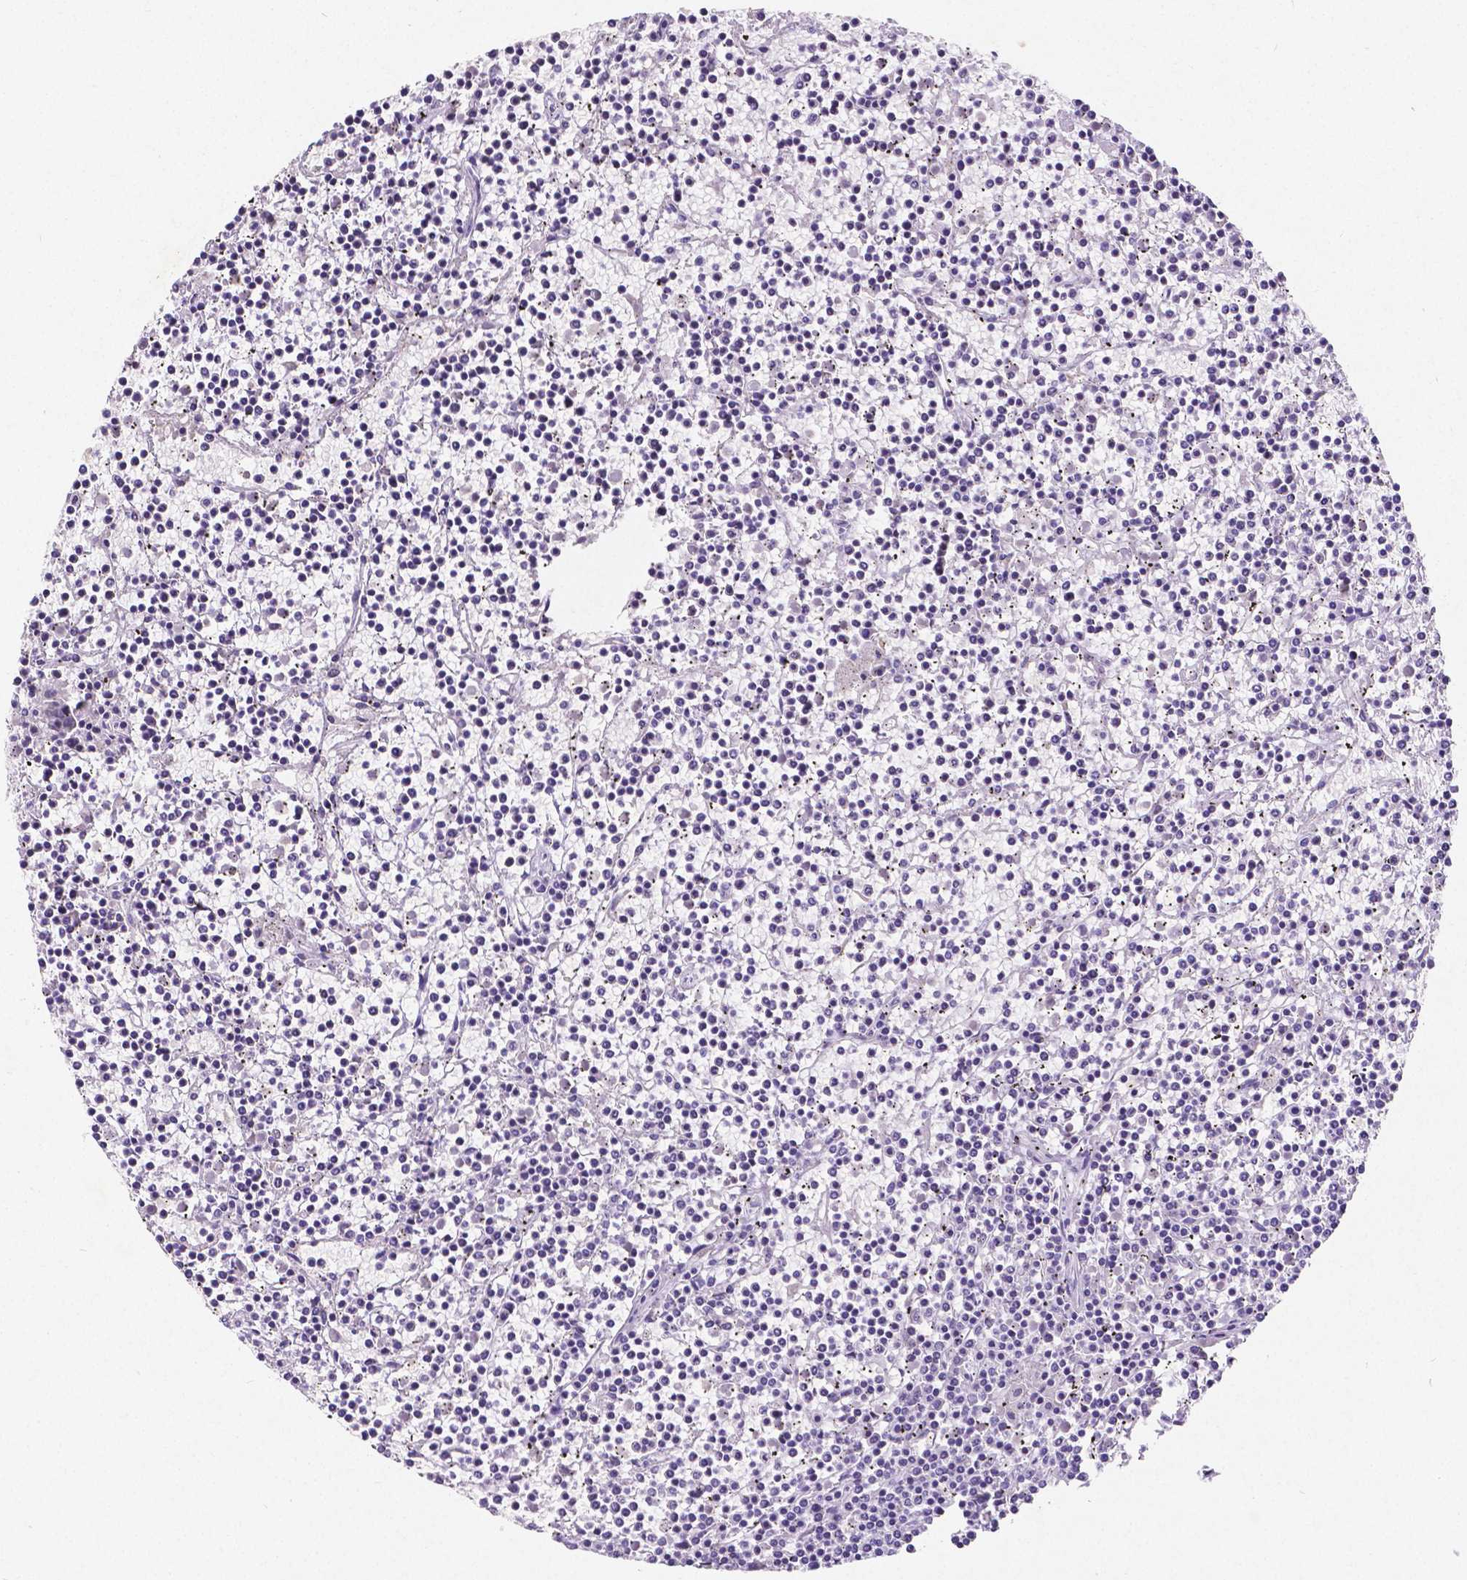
{"staining": {"intensity": "negative", "quantity": "none", "location": "none"}, "tissue": "lymphoma", "cell_type": "Tumor cells", "image_type": "cancer", "snomed": [{"axis": "morphology", "description": "Malignant lymphoma, non-Hodgkin's type, Low grade"}, {"axis": "topography", "description": "Spleen"}], "caption": "Tumor cells show no significant staining in low-grade malignant lymphoma, non-Hodgkin's type.", "gene": "SATB2", "patient": {"sex": "female", "age": 19}}